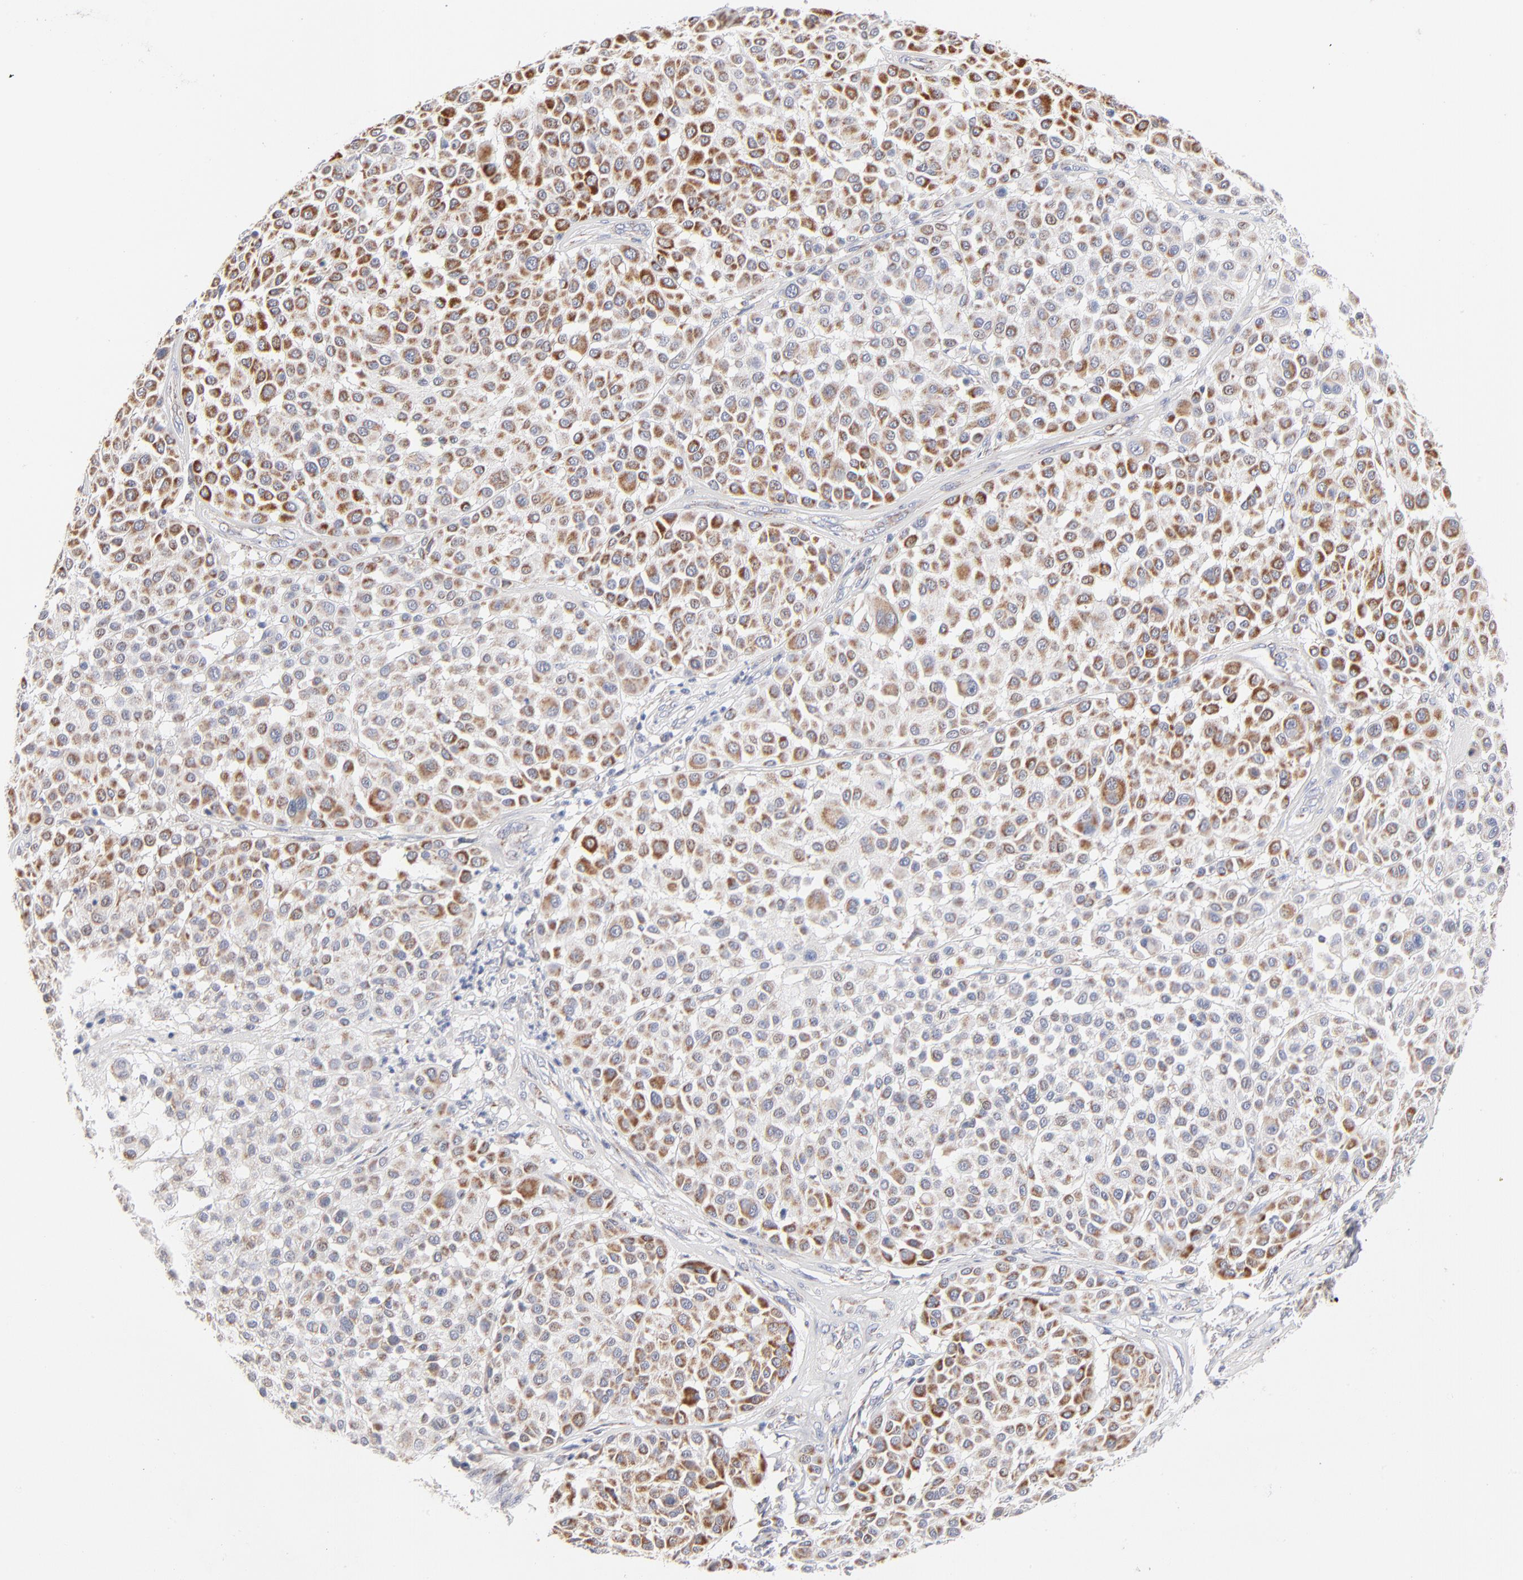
{"staining": {"intensity": "strong", "quantity": ">75%", "location": "cytoplasmic/membranous"}, "tissue": "melanoma", "cell_type": "Tumor cells", "image_type": "cancer", "snomed": [{"axis": "morphology", "description": "Malignant melanoma, Metastatic site"}, {"axis": "topography", "description": "Soft tissue"}], "caption": "Immunohistochemical staining of human melanoma reveals strong cytoplasmic/membranous protein positivity in approximately >75% of tumor cells. (IHC, brightfield microscopy, high magnification).", "gene": "MRPL58", "patient": {"sex": "male", "age": 41}}